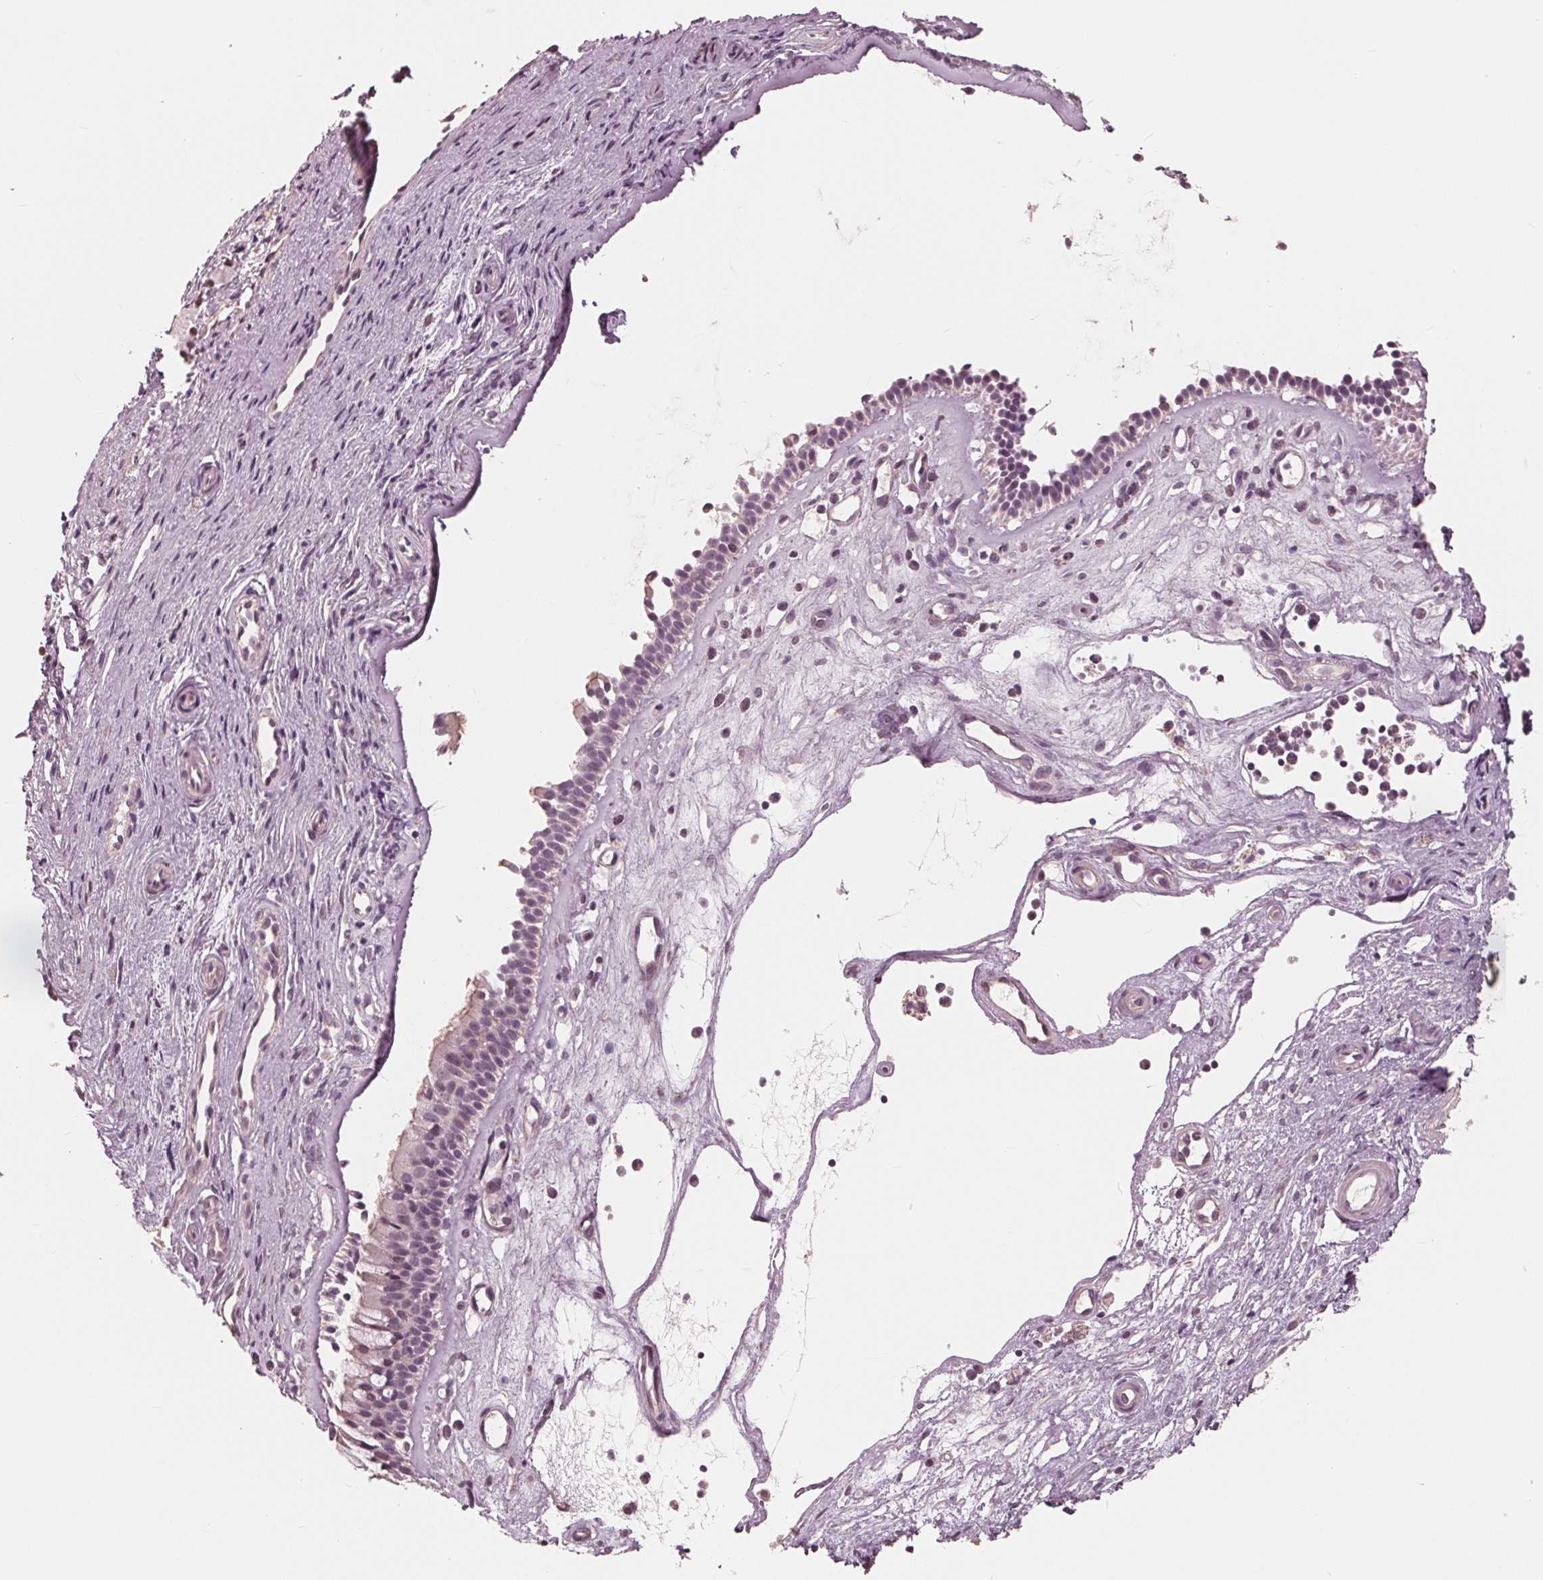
{"staining": {"intensity": "weak", "quantity": "<25%", "location": "nuclear"}, "tissue": "nasopharynx", "cell_type": "Respiratory epithelial cells", "image_type": "normal", "snomed": [{"axis": "morphology", "description": "Normal tissue, NOS"}, {"axis": "topography", "description": "Nasopharynx"}], "caption": "This is an IHC photomicrograph of benign human nasopharynx. There is no expression in respiratory epithelial cells.", "gene": "ING3", "patient": {"sex": "female", "age": 52}}